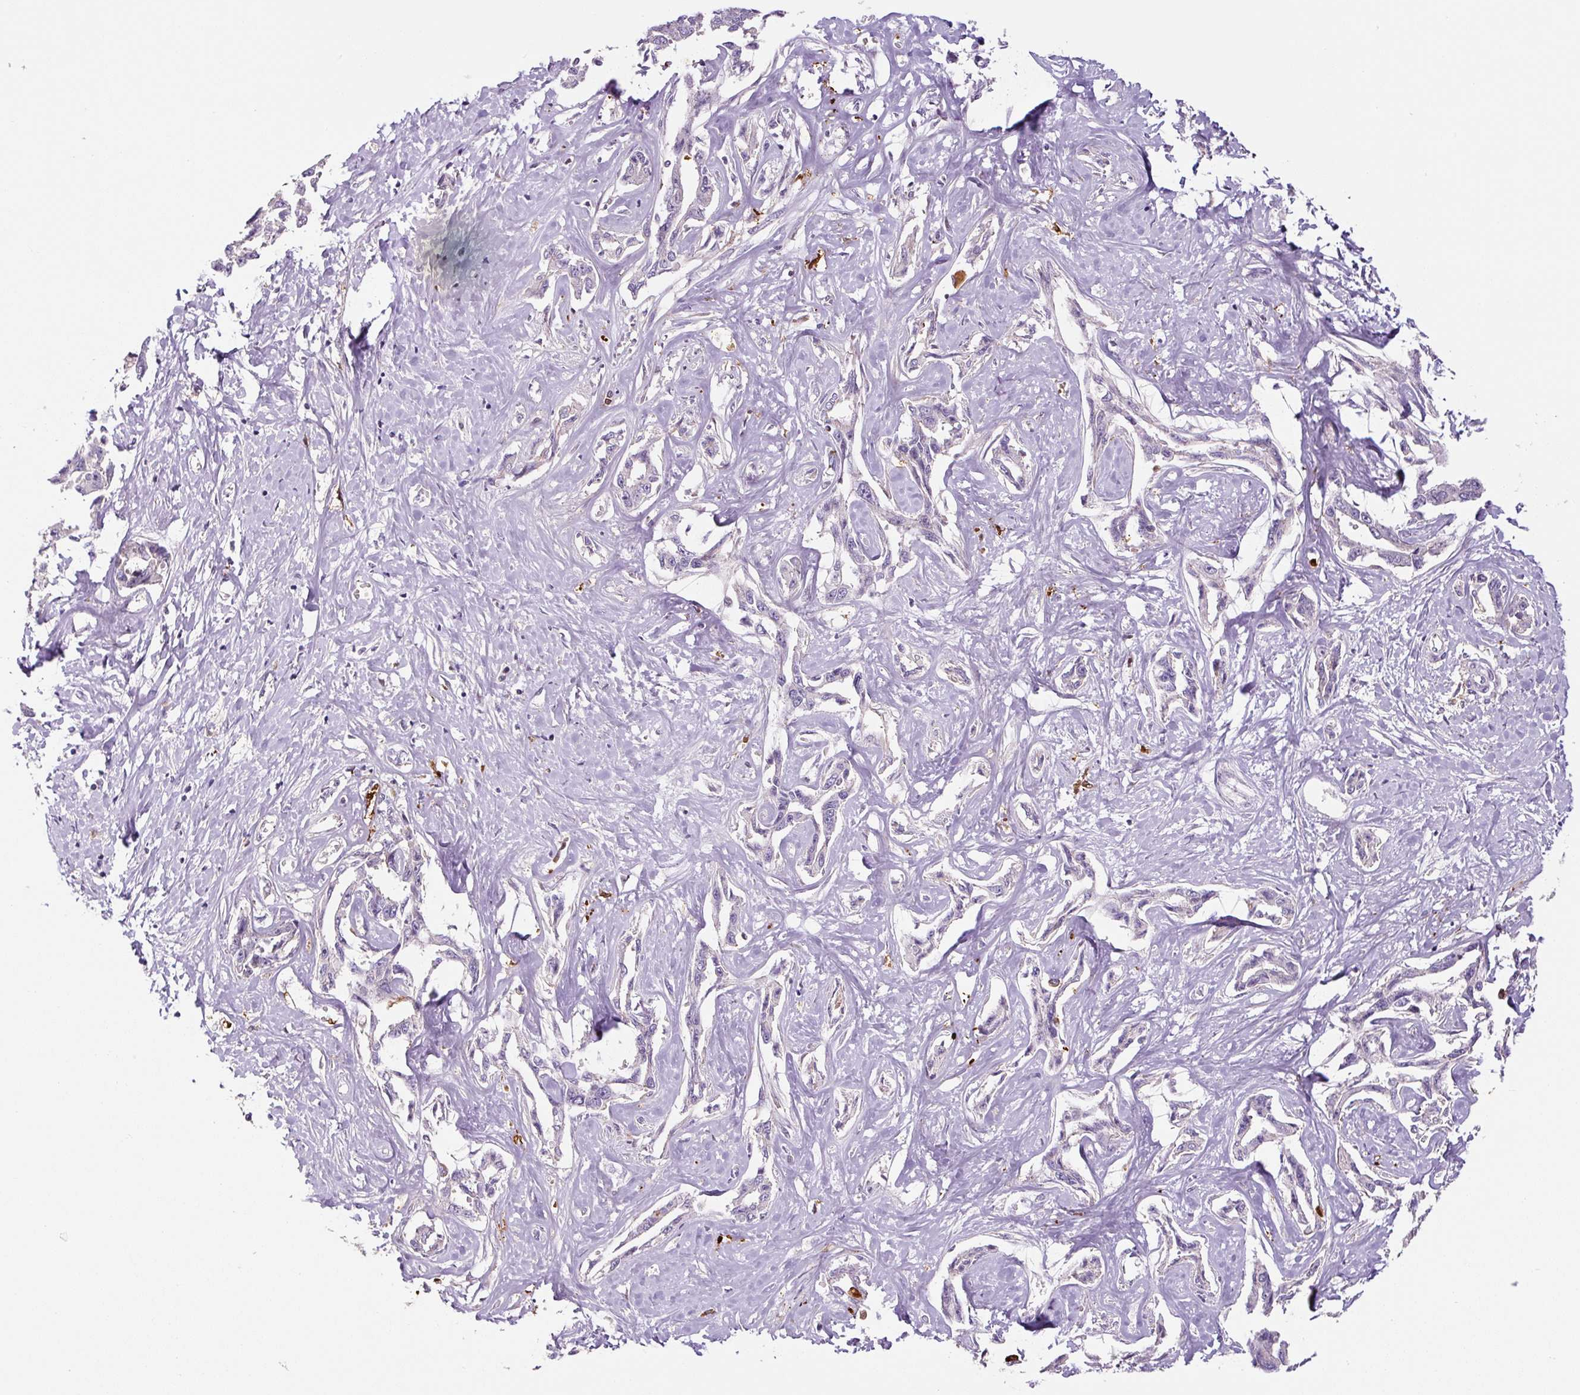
{"staining": {"intensity": "negative", "quantity": "none", "location": "none"}, "tissue": "liver cancer", "cell_type": "Tumor cells", "image_type": "cancer", "snomed": [{"axis": "morphology", "description": "Cholangiocarcinoma"}, {"axis": "topography", "description": "Liver"}], "caption": "Immunohistochemical staining of liver cholangiocarcinoma exhibits no significant positivity in tumor cells.", "gene": "FUT10", "patient": {"sex": "male", "age": 59}}